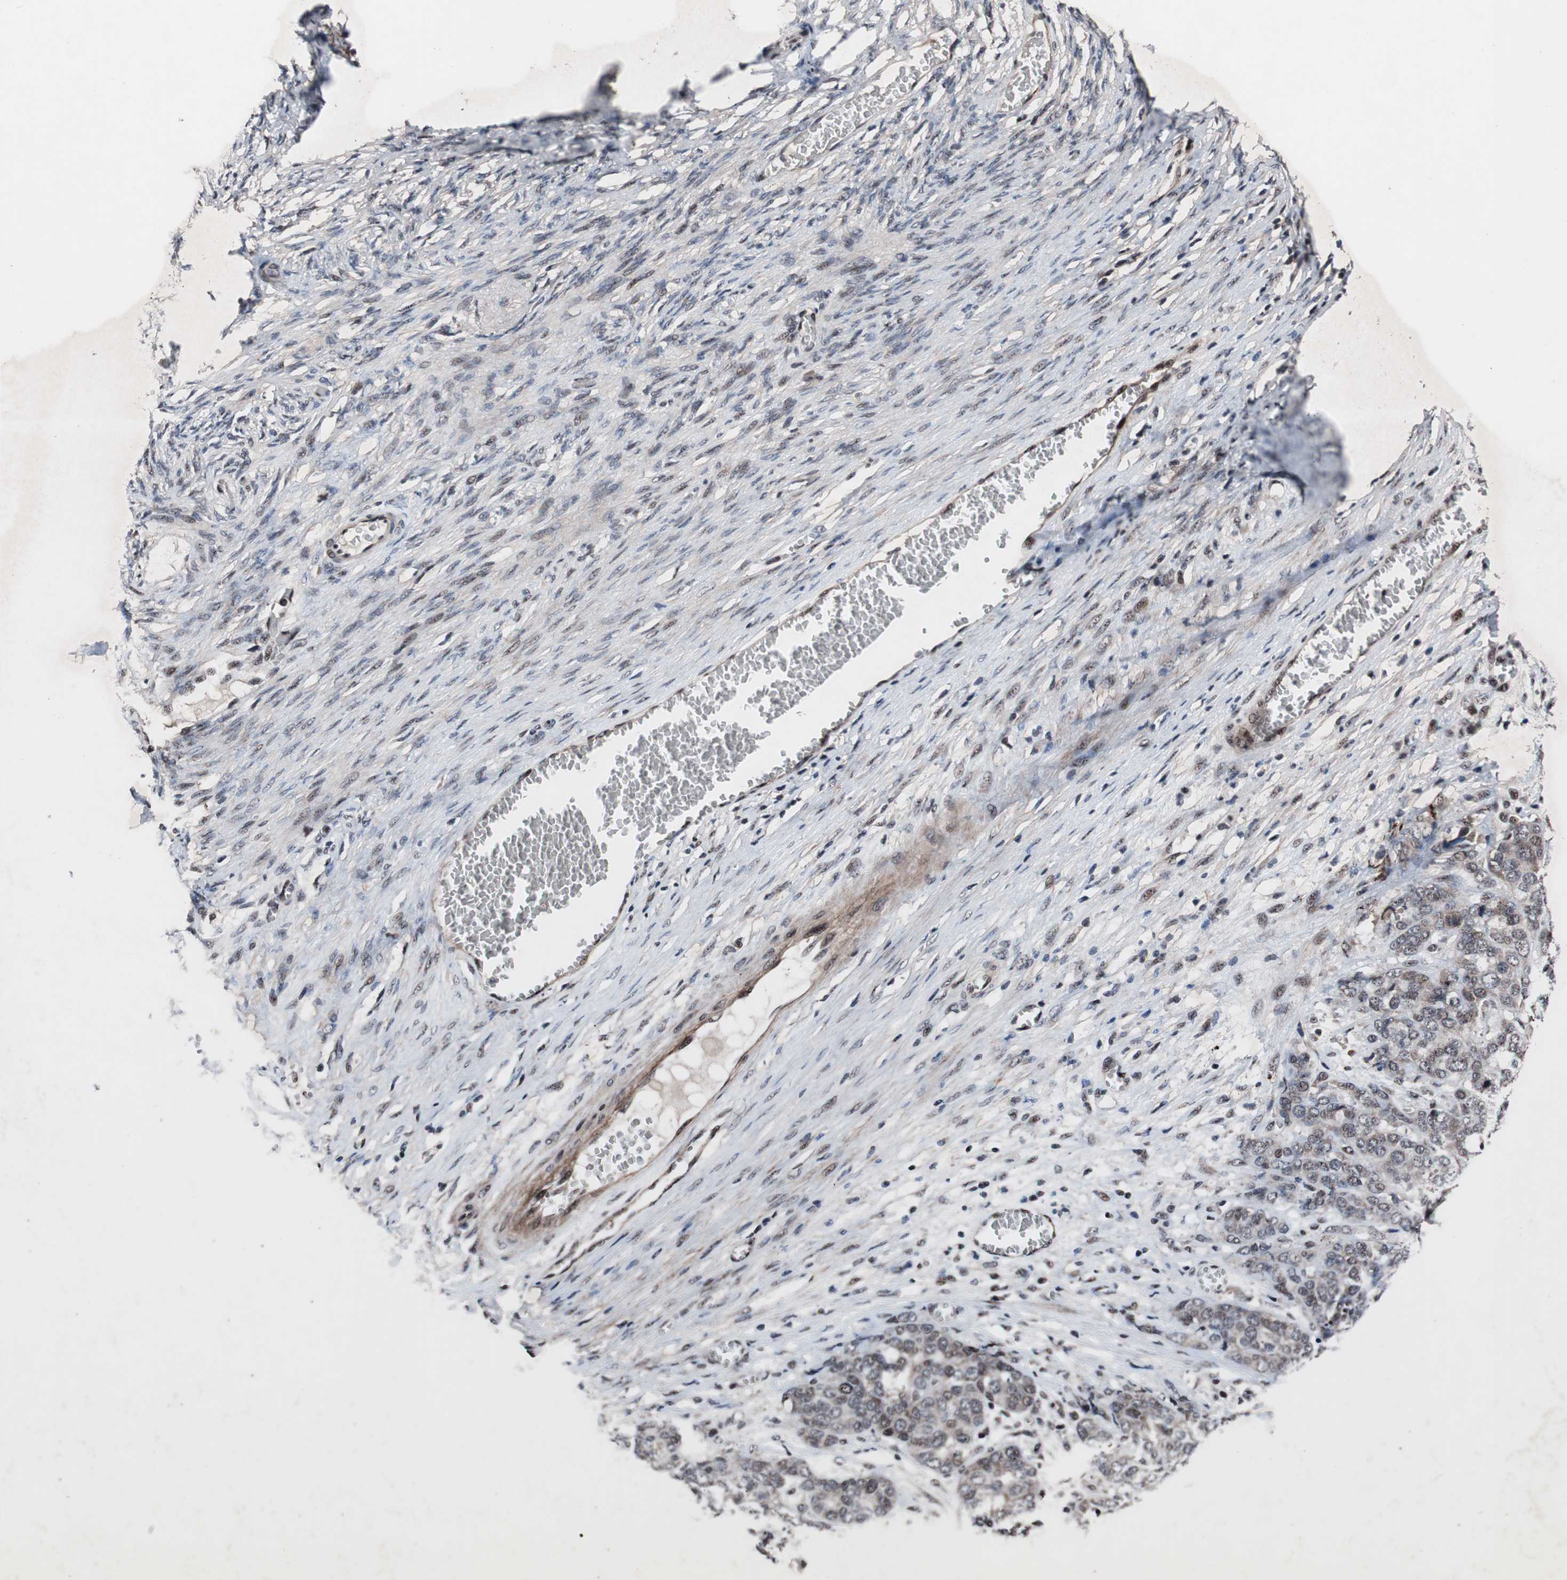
{"staining": {"intensity": "weak", "quantity": "25%-75%", "location": "cytoplasmic/membranous,nuclear"}, "tissue": "ovarian cancer", "cell_type": "Tumor cells", "image_type": "cancer", "snomed": [{"axis": "morphology", "description": "Cystadenocarcinoma, serous, NOS"}, {"axis": "topography", "description": "Ovary"}], "caption": "Immunohistochemistry (IHC) histopathology image of human ovarian cancer stained for a protein (brown), which demonstrates low levels of weak cytoplasmic/membranous and nuclear expression in approximately 25%-75% of tumor cells.", "gene": "SOX7", "patient": {"sex": "female", "age": 44}}